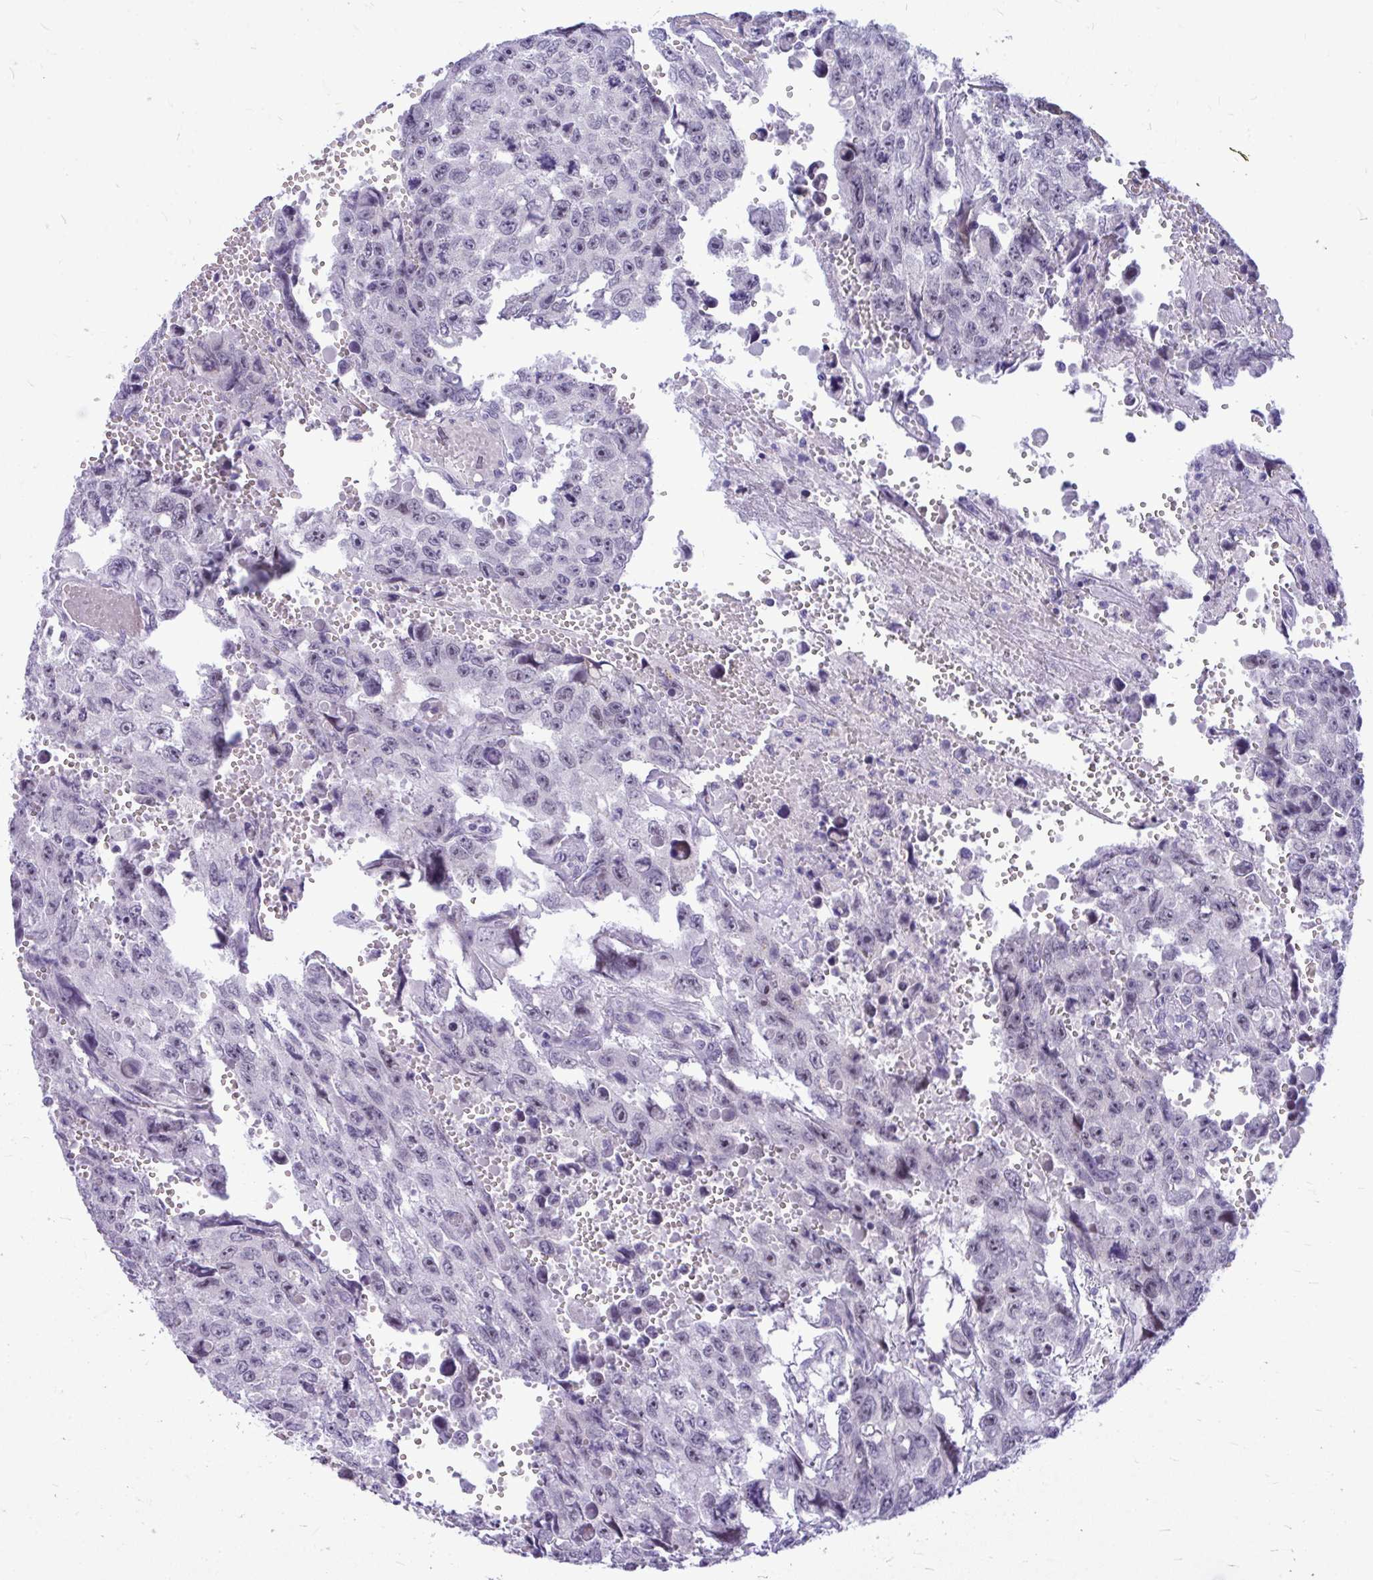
{"staining": {"intensity": "negative", "quantity": "none", "location": "none"}, "tissue": "testis cancer", "cell_type": "Tumor cells", "image_type": "cancer", "snomed": [{"axis": "morphology", "description": "Seminoma, NOS"}, {"axis": "topography", "description": "Testis"}], "caption": "DAB (3,3'-diaminobenzidine) immunohistochemical staining of human testis cancer reveals no significant positivity in tumor cells.", "gene": "ZSCAN25", "patient": {"sex": "male", "age": 26}}